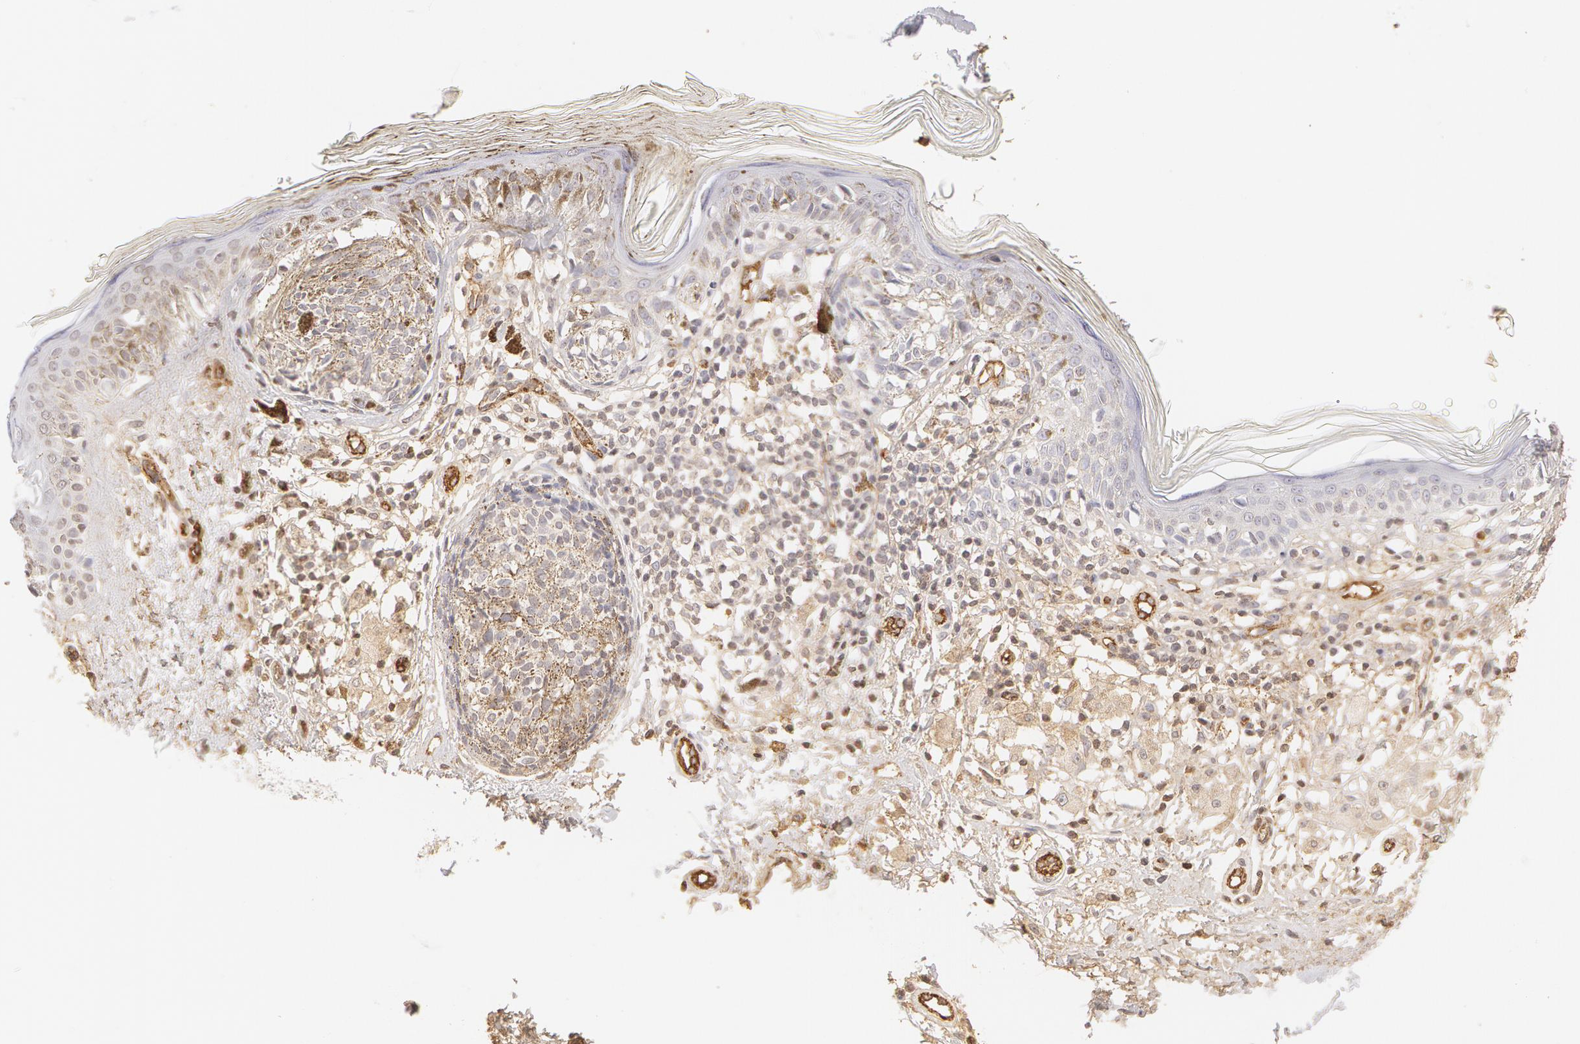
{"staining": {"intensity": "negative", "quantity": "none", "location": "none"}, "tissue": "melanoma", "cell_type": "Tumor cells", "image_type": "cancer", "snomed": [{"axis": "morphology", "description": "Malignant melanoma, NOS"}, {"axis": "topography", "description": "Skin"}], "caption": "Tumor cells are negative for brown protein staining in malignant melanoma.", "gene": "VWF", "patient": {"sex": "male", "age": 88}}